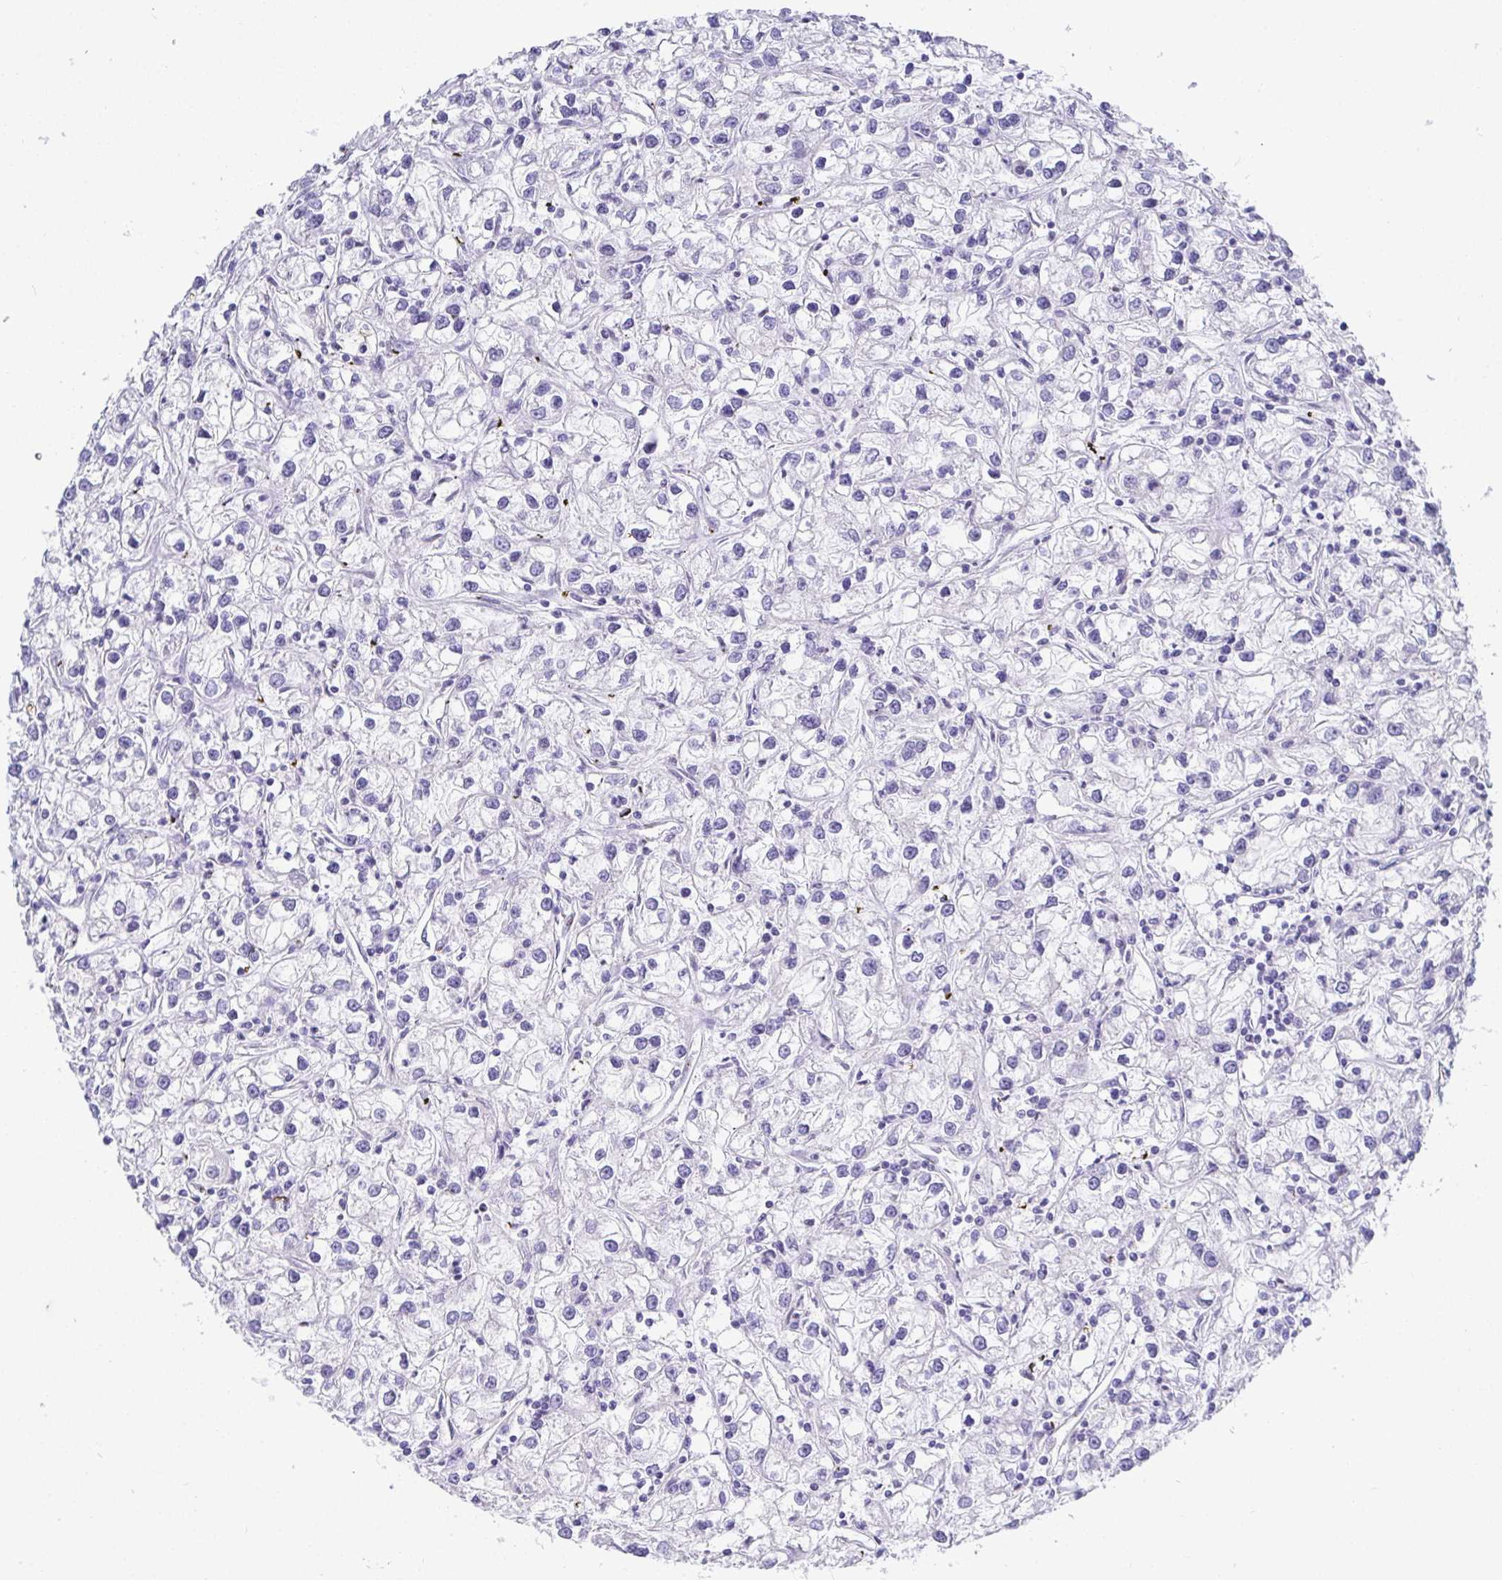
{"staining": {"intensity": "negative", "quantity": "none", "location": "none"}, "tissue": "renal cancer", "cell_type": "Tumor cells", "image_type": "cancer", "snomed": [{"axis": "morphology", "description": "Adenocarcinoma, NOS"}, {"axis": "topography", "description": "Kidney"}], "caption": "This is an immunohistochemistry histopathology image of human adenocarcinoma (renal). There is no positivity in tumor cells.", "gene": "TMEM241", "patient": {"sex": "female", "age": 59}}